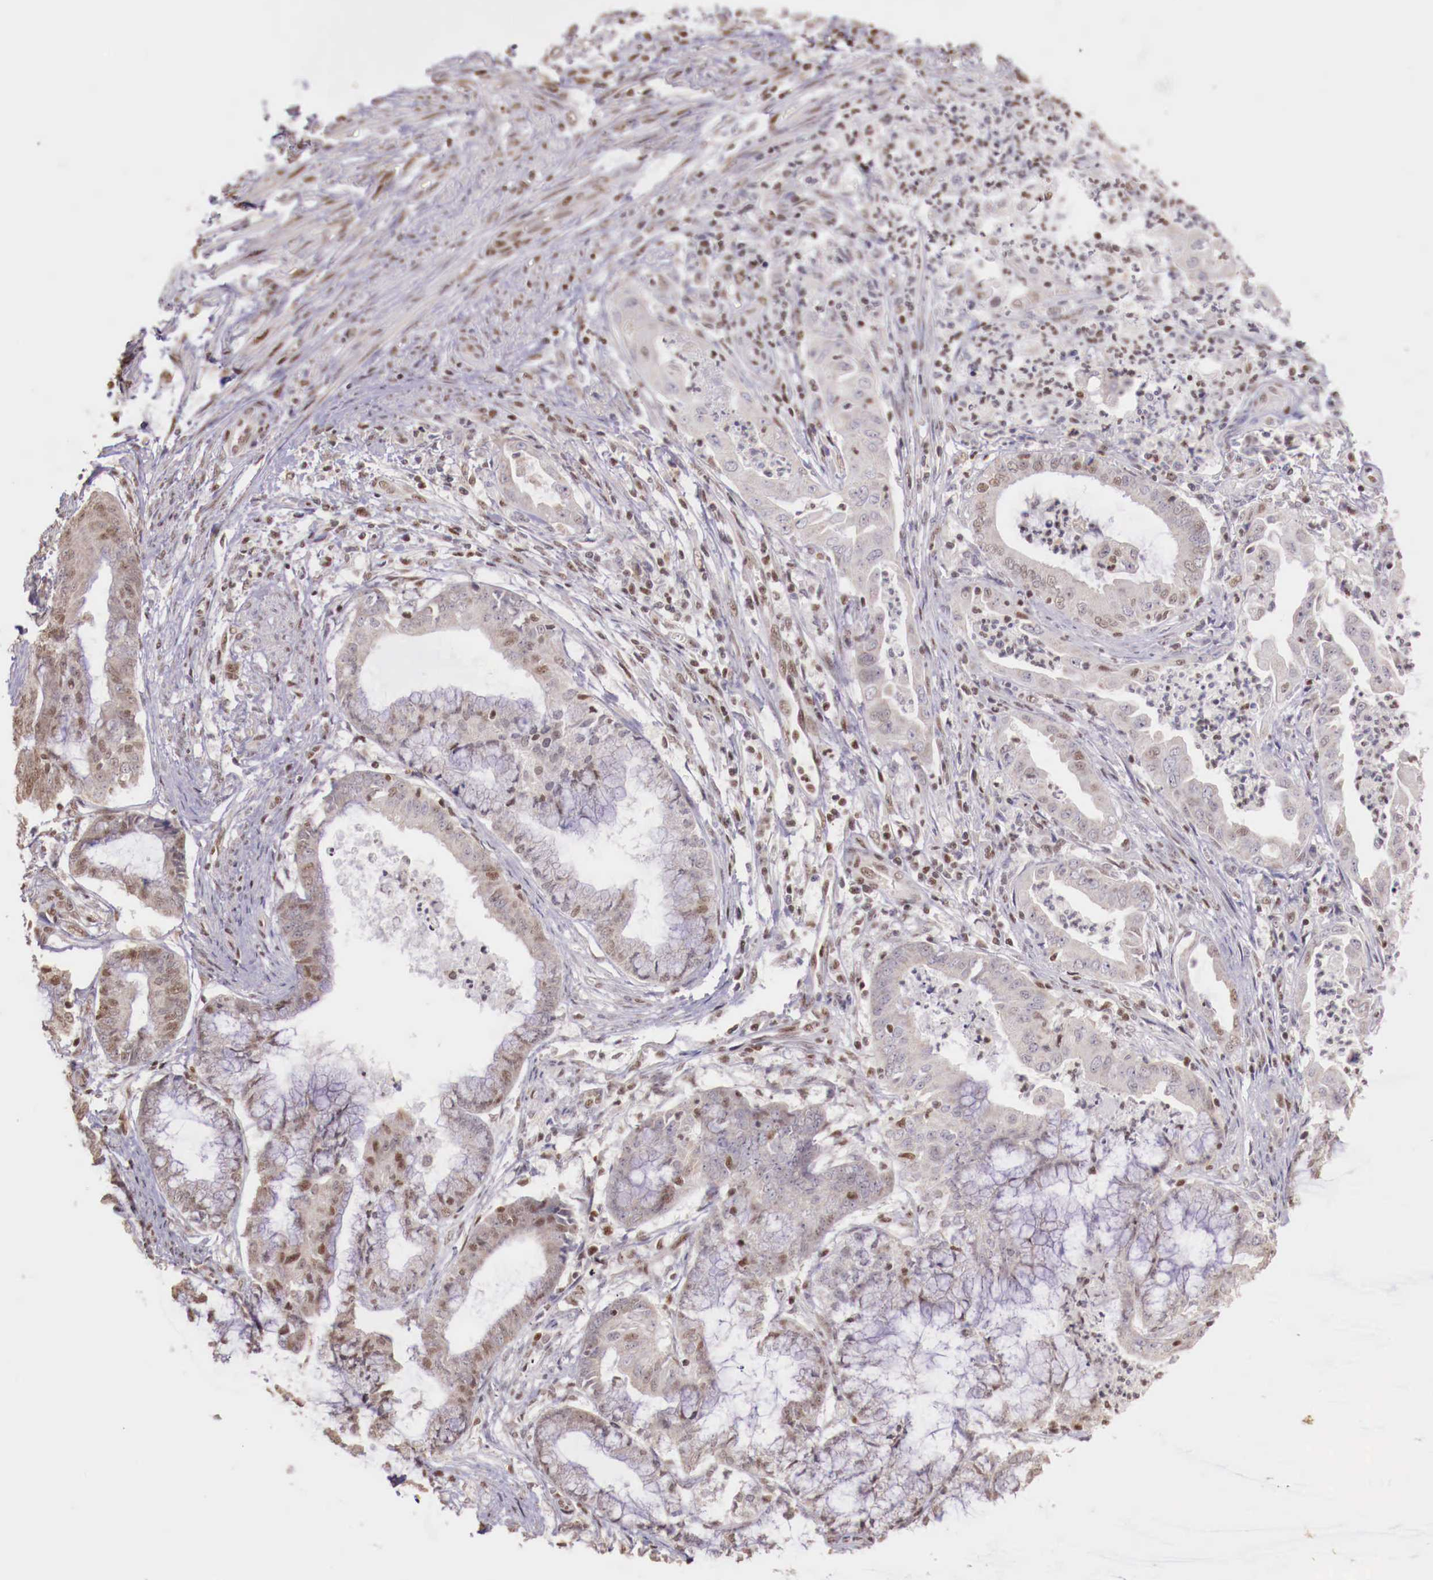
{"staining": {"intensity": "weak", "quantity": "<25%", "location": "nuclear"}, "tissue": "endometrial cancer", "cell_type": "Tumor cells", "image_type": "cancer", "snomed": [{"axis": "morphology", "description": "Adenocarcinoma, NOS"}, {"axis": "topography", "description": "Endometrium"}], "caption": "Human endometrial cancer (adenocarcinoma) stained for a protein using IHC reveals no positivity in tumor cells.", "gene": "SP1", "patient": {"sex": "female", "age": 63}}